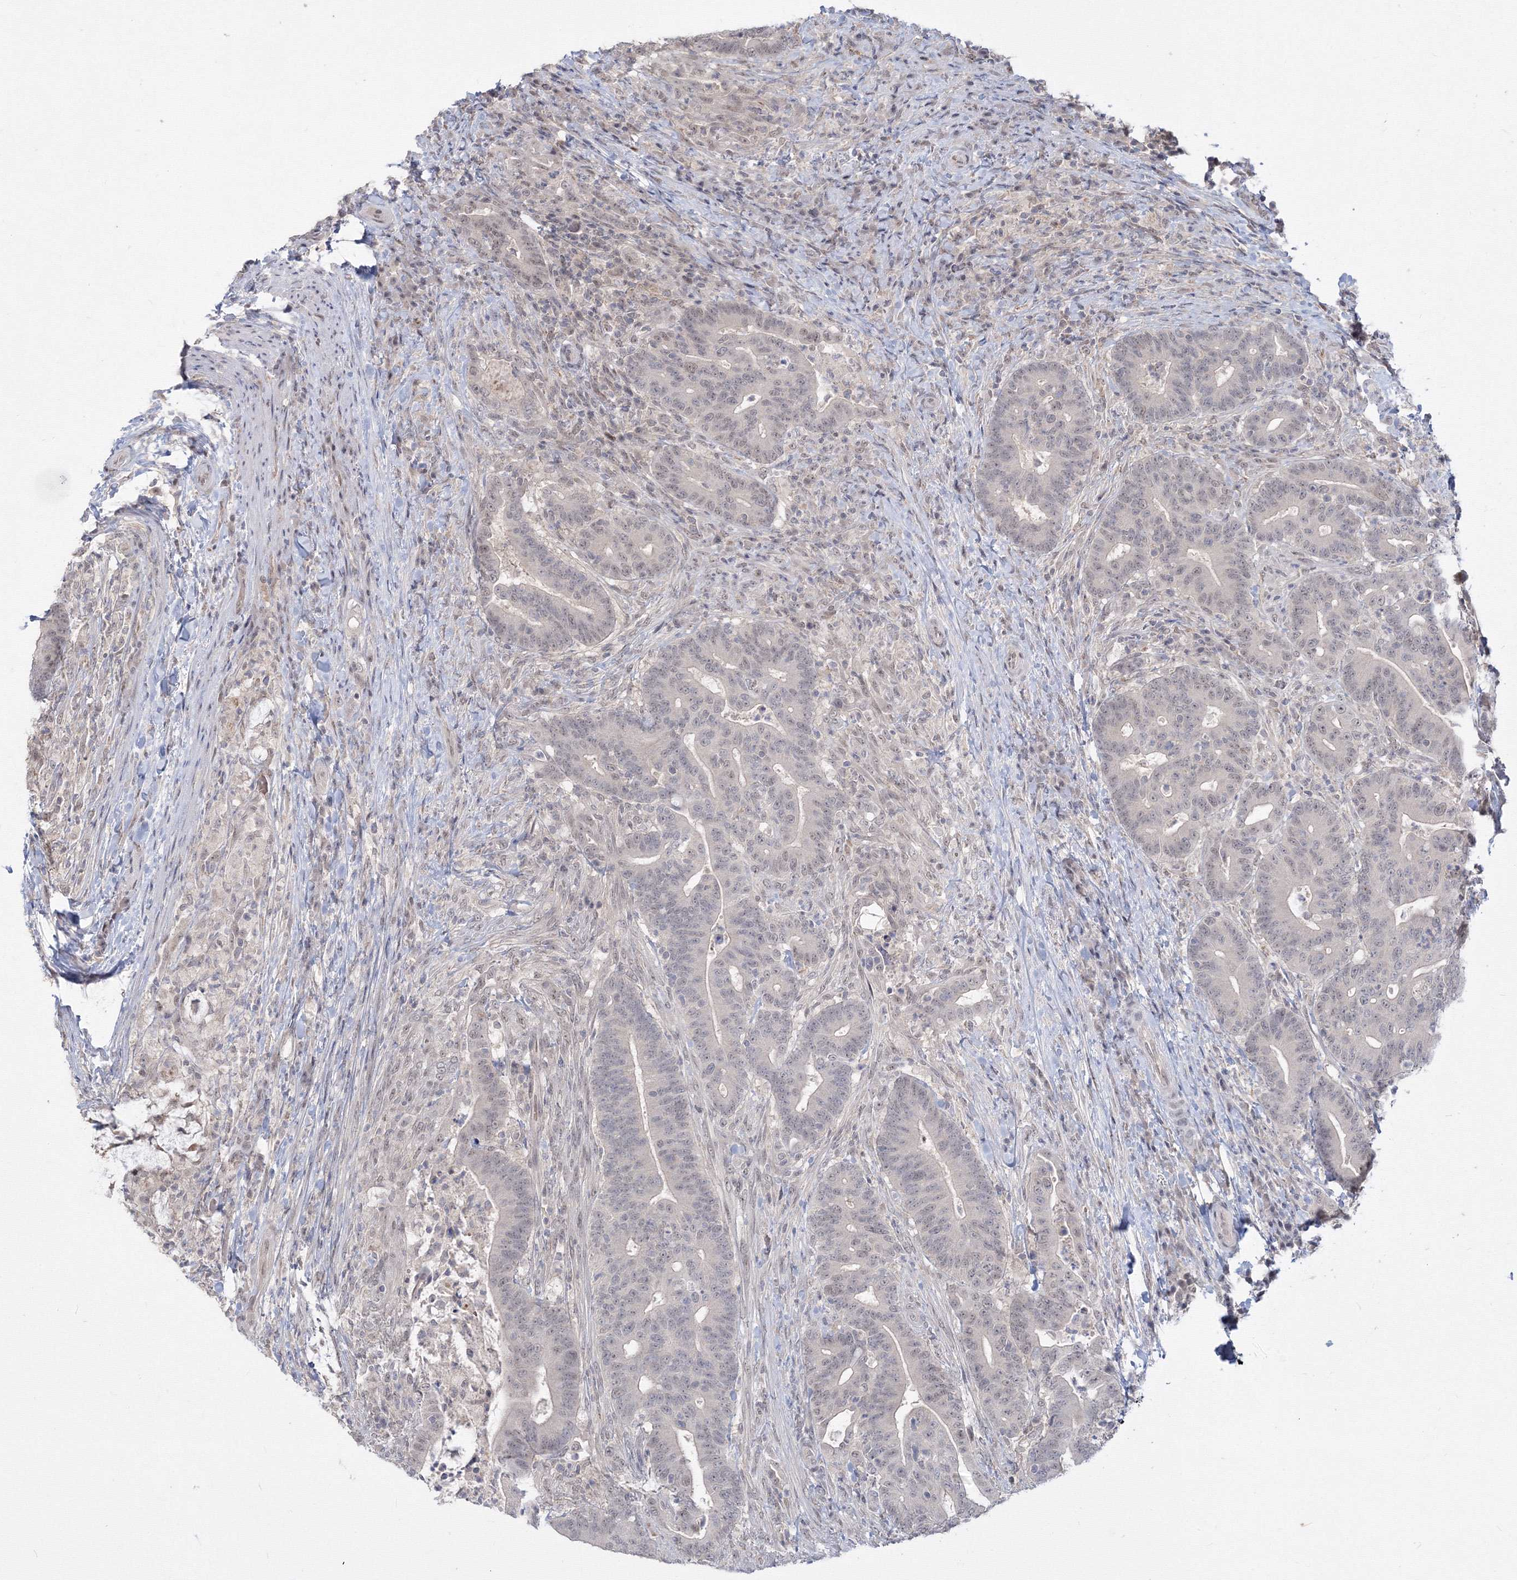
{"staining": {"intensity": "weak", "quantity": "<25%", "location": "nuclear"}, "tissue": "colorectal cancer", "cell_type": "Tumor cells", "image_type": "cancer", "snomed": [{"axis": "morphology", "description": "Adenocarcinoma, NOS"}, {"axis": "topography", "description": "Colon"}], "caption": "Immunohistochemistry (IHC) of human colorectal cancer (adenocarcinoma) reveals no expression in tumor cells. (Immunohistochemistry (IHC), brightfield microscopy, high magnification).", "gene": "COPS4", "patient": {"sex": "female", "age": 66}}